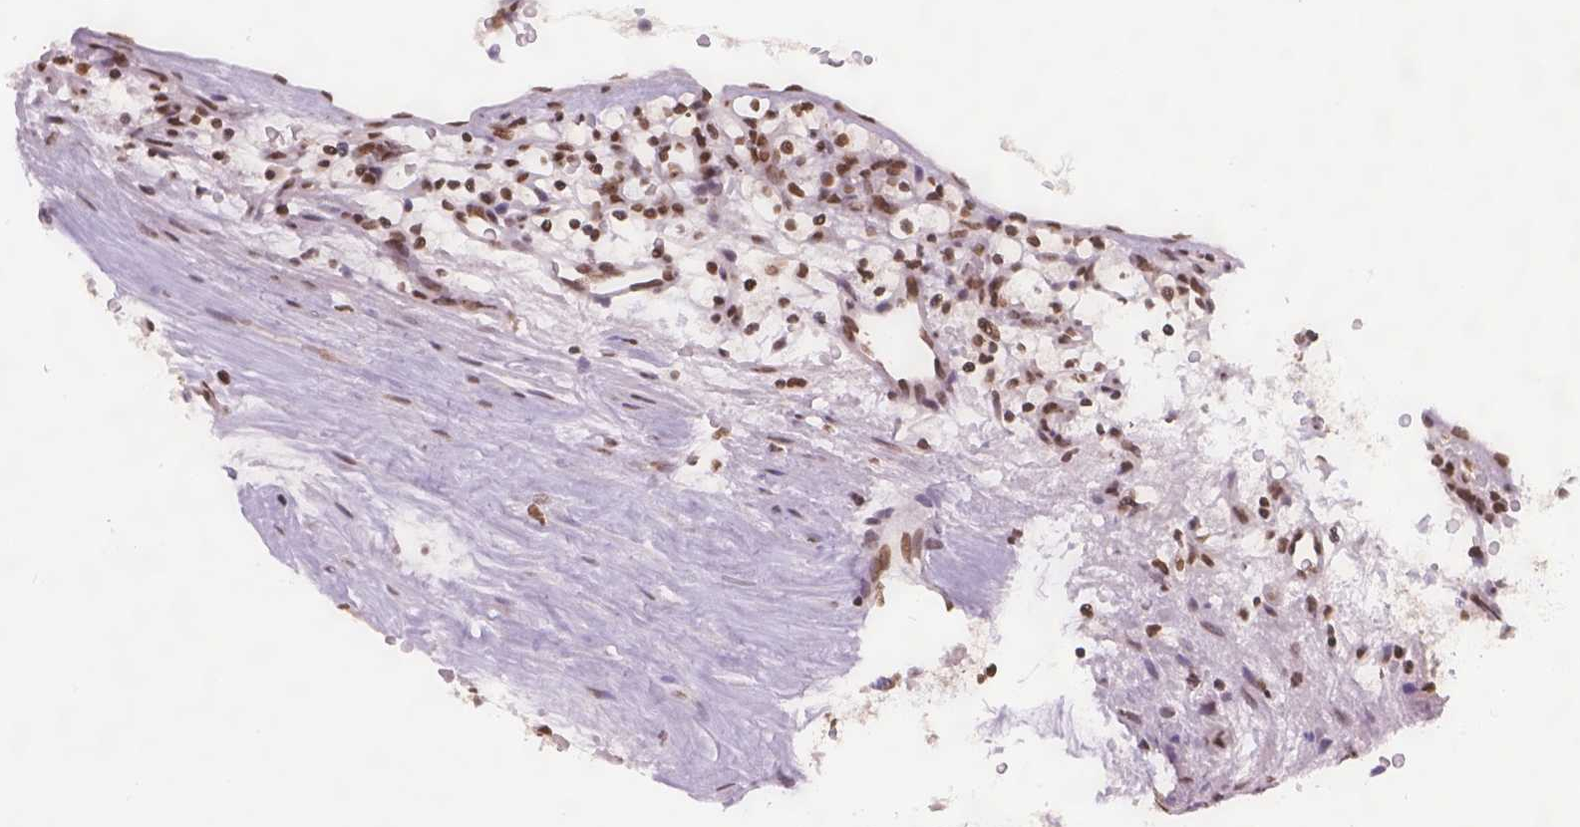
{"staining": {"intensity": "strong", "quantity": ">75%", "location": "nuclear"}, "tissue": "renal cancer", "cell_type": "Tumor cells", "image_type": "cancer", "snomed": [{"axis": "morphology", "description": "Adenocarcinoma, NOS"}, {"axis": "topography", "description": "Kidney"}], "caption": "High-power microscopy captured an IHC image of renal cancer (adenocarcinoma), revealing strong nuclear positivity in about >75% of tumor cells.", "gene": "FANCE", "patient": {"sex": "female", "age": 64}}